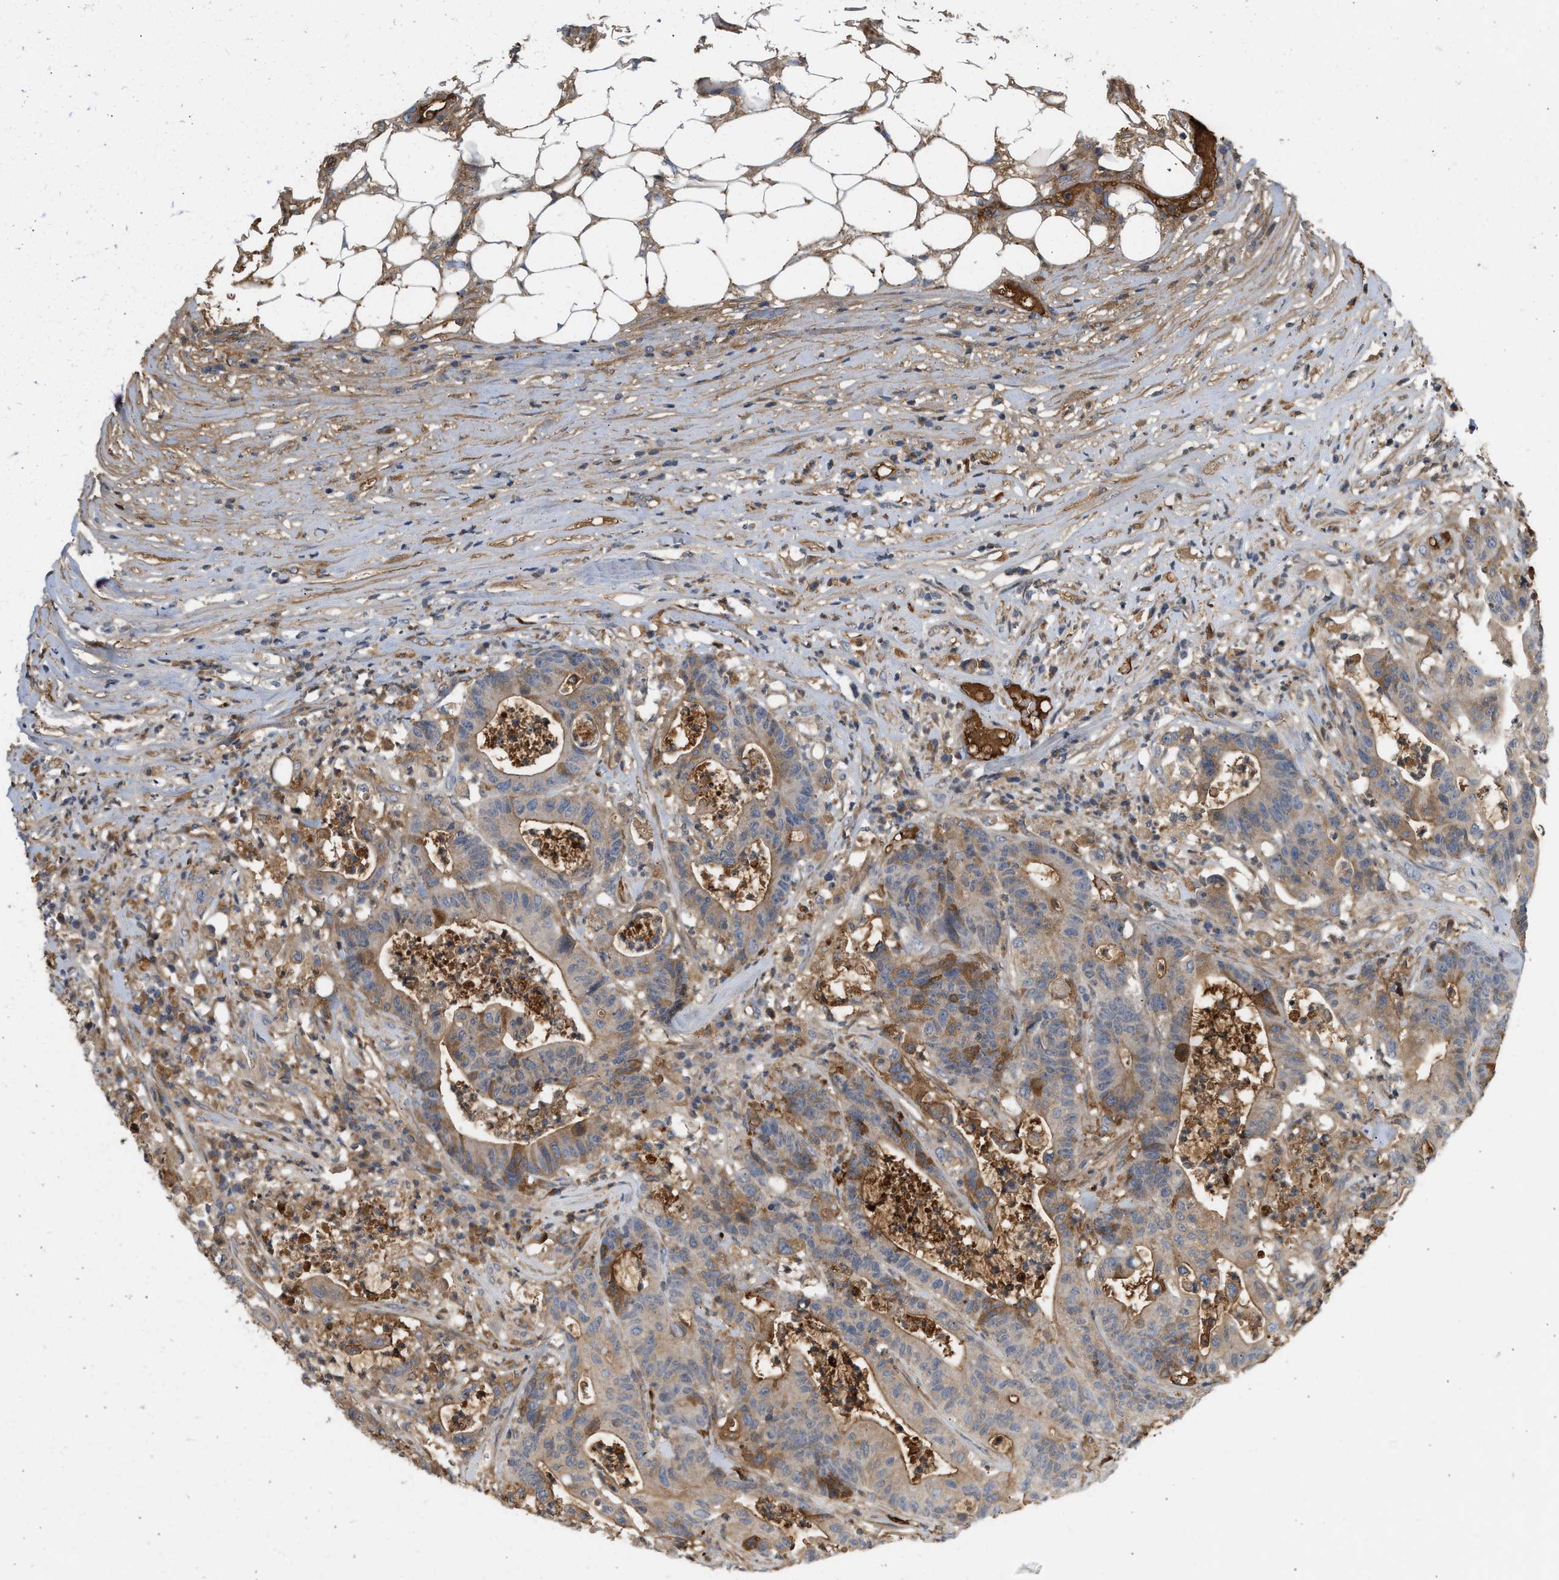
{"staining": {"intensity": "moderate", "quantity": ">75%", "location": "cytoplasmic/membranous"}, "tissue": "colorectal cancer", "cell_type": "Tumor cells", "image_type": "cancer", "snomed": [{"axis": "morphology", "description": "Adenocarcinoma, NOS"}, {"axis": "topography", "description": "Colon"}], "caption": "Colorectal cancer (adenocarcinoma) stained with a protein marker exhibits moderate staining in tumor cells.", "gene": "F8", "patient": {"sex": "female", "age": 84}}